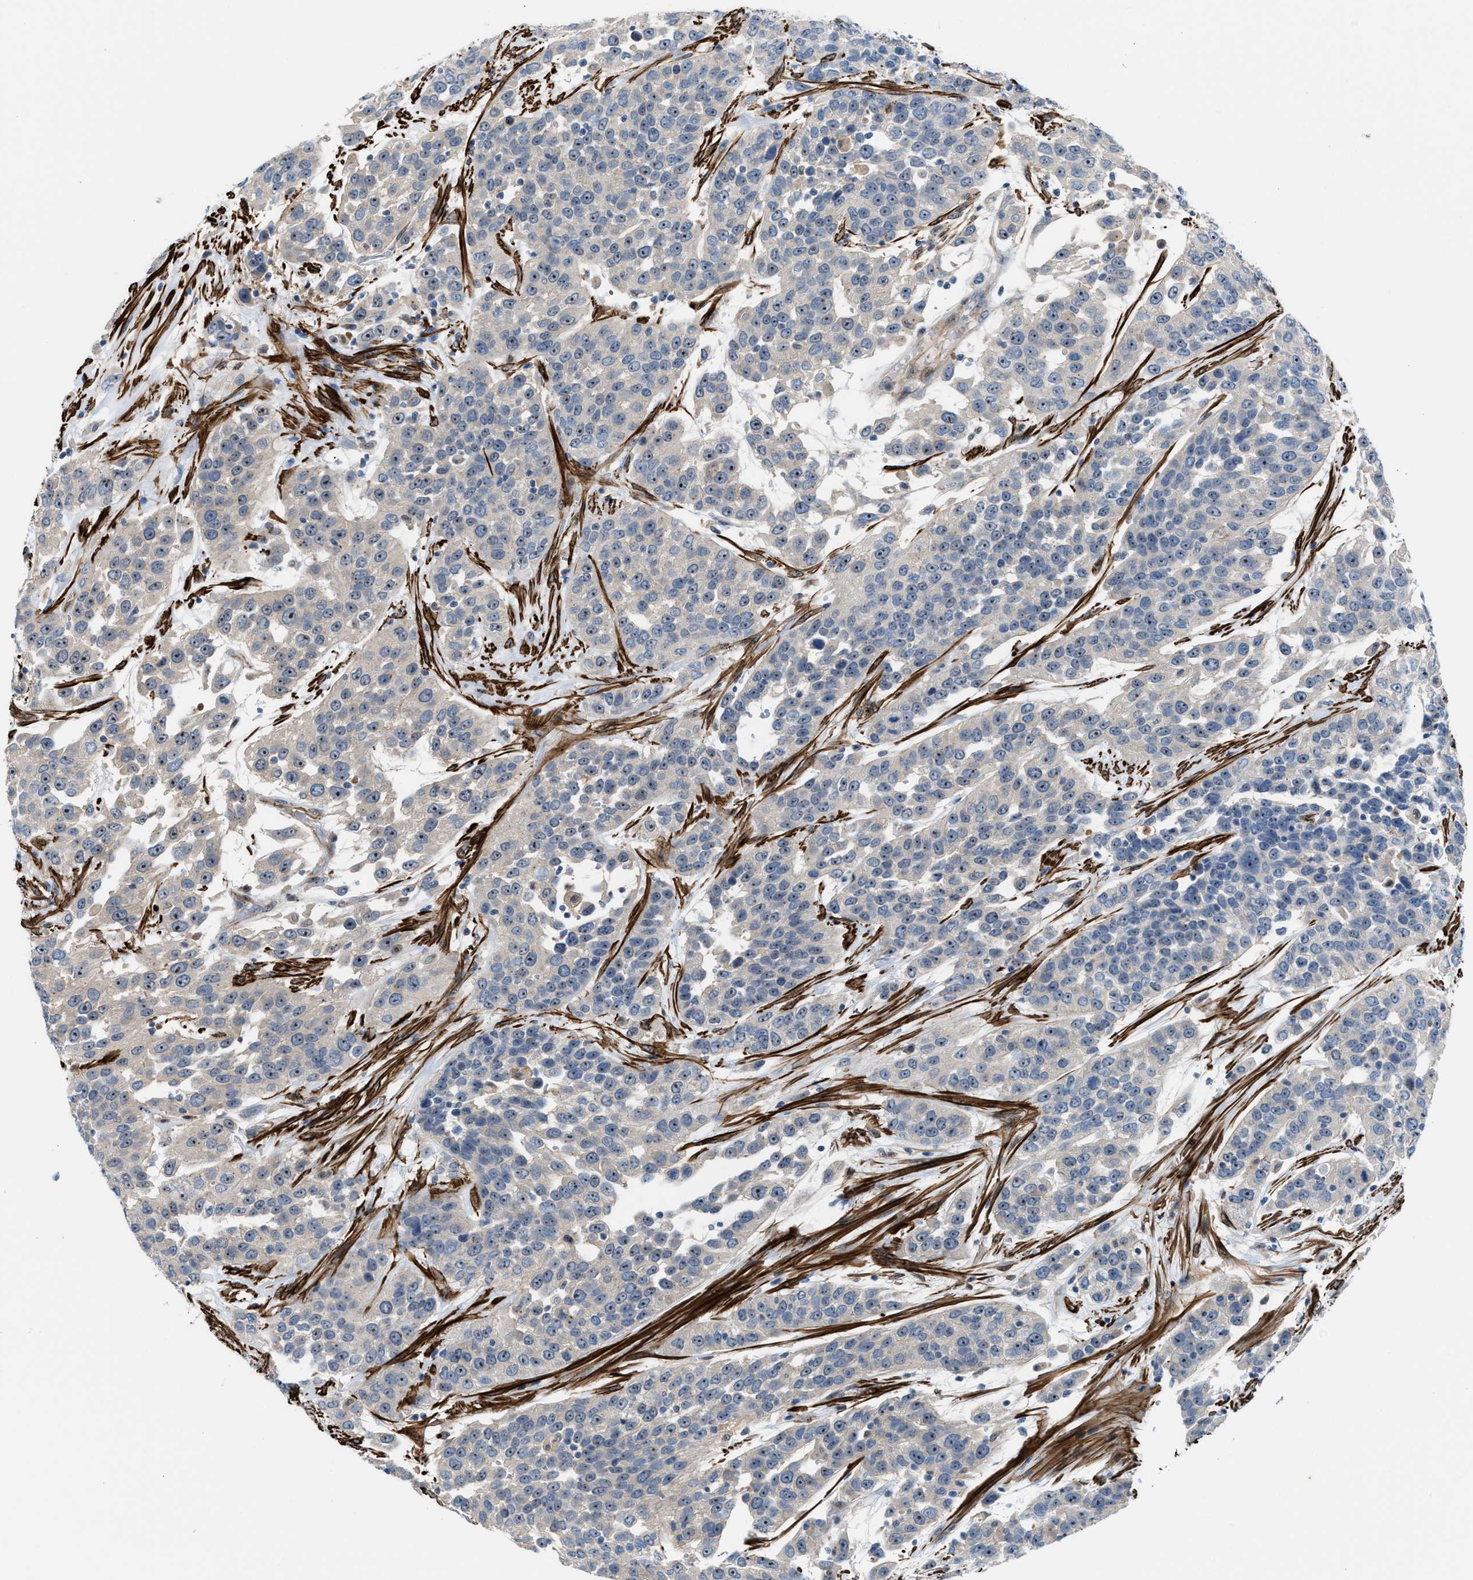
{"staining": {"intensity": "weak", "quantity": ">75%", "location": "nuclear"}, "tissue": "urothelial cancer", "cell_type": "Tumor cells", "image_type": "cancer", "snomed": [{"axis": "morphology", "description": "Urothelial carcinoma, High grade"}, {"axis": "topography", "description": "Urinary bladder"}], "caption": "Brown immunohistochemical staining in human urothelial cancer demonstrates weak nuclear expression in about >75% of tumor cells. Nuclei are stained in blue.", "gene": "NQO2", "patient": {"sex": "female", "age": 80}}